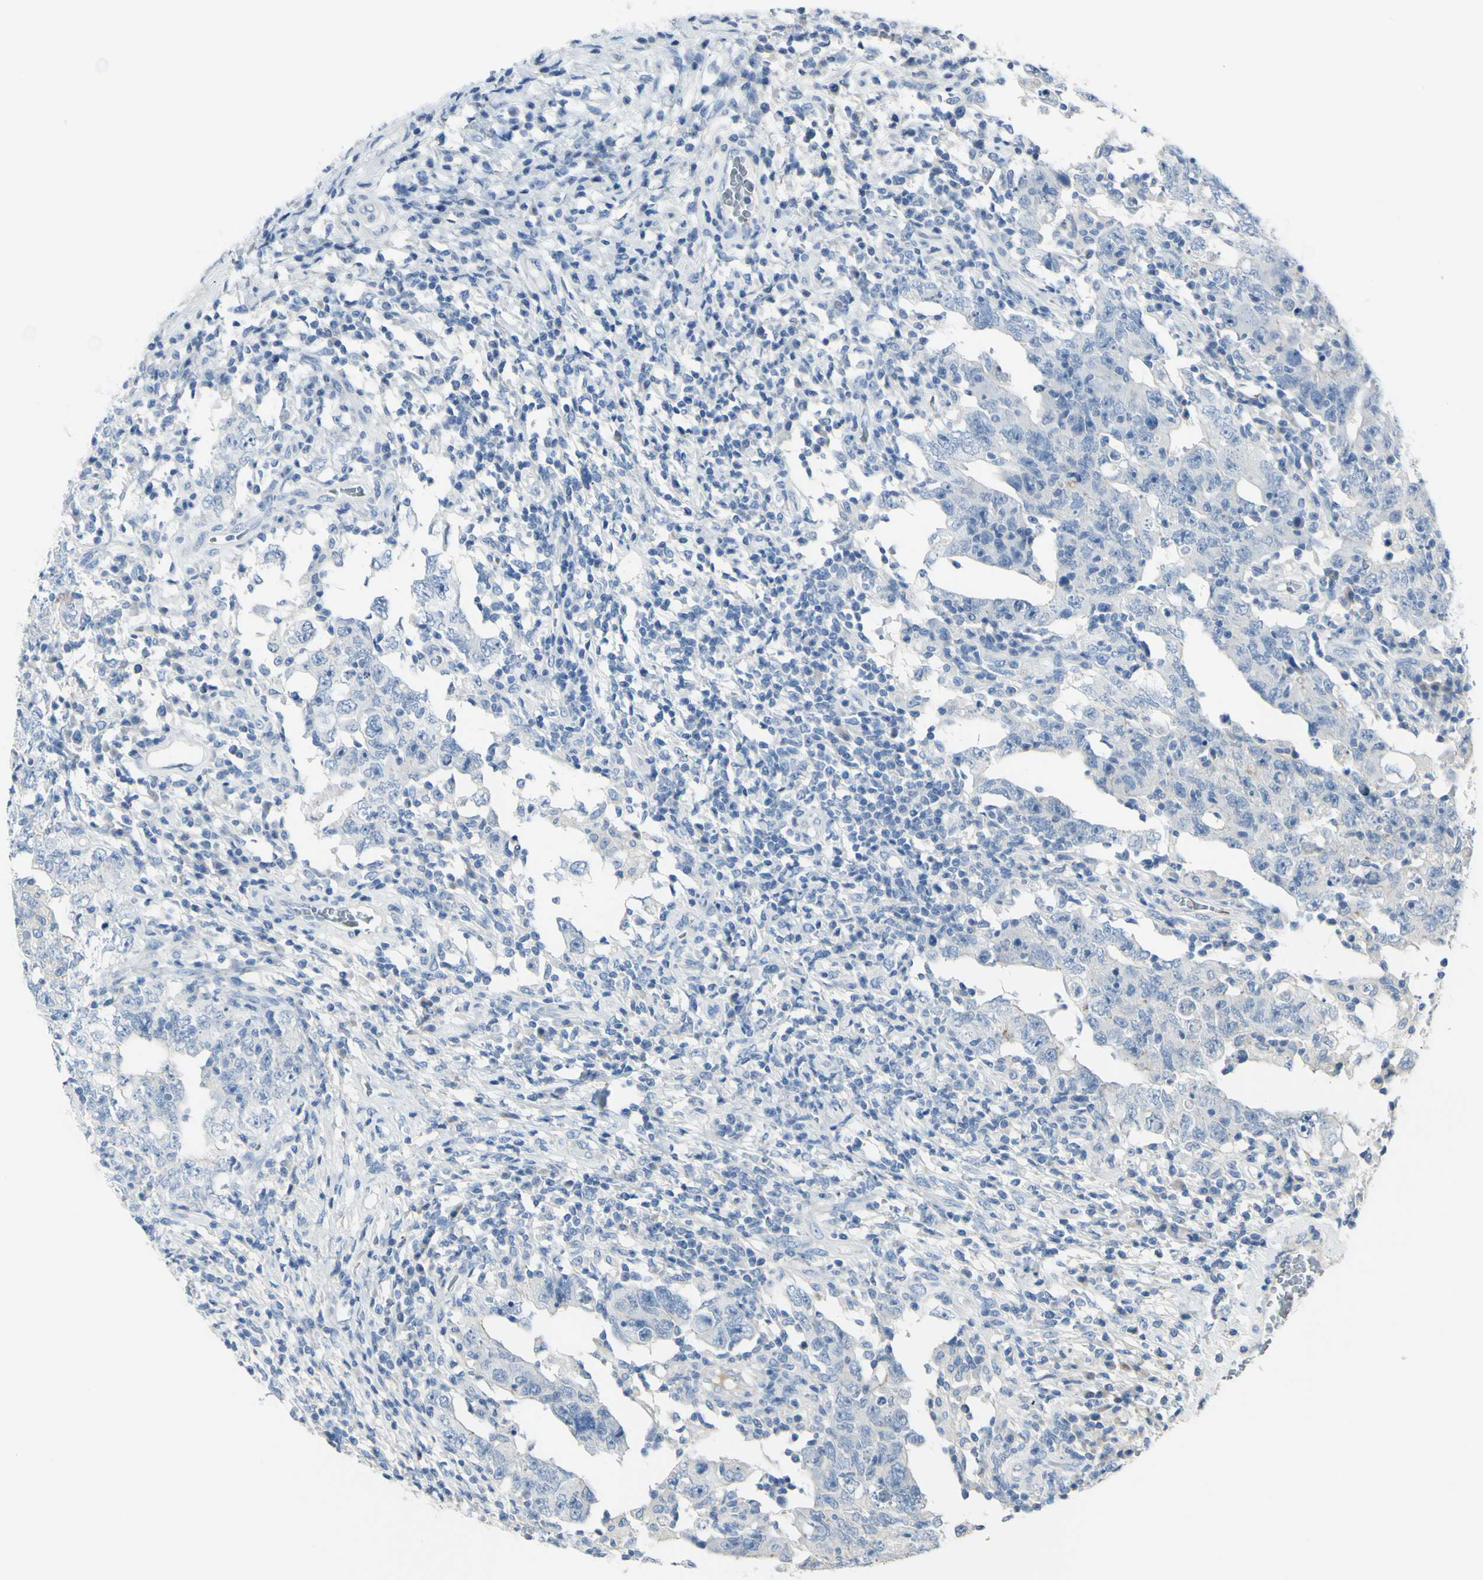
{"staining": {"intensity": "negative", "quantity": "none", "location": "none"}, "tissue": "testis cancer", "cell_type": "Tumor cells", "image_type": "cancer", "snomed": [{"axis": "morphology", "description": "Carcinoma, Embryonal, NOS"}, {"axis": "topography", "description": "Testis"}], "caption": "Immunohistochemistry (IHC) of embryonal carcinoma (testis) shows no positivity in tumor cells.", "gene": "NCBP2L", "patient": {"sex": "male", "age": 26}}